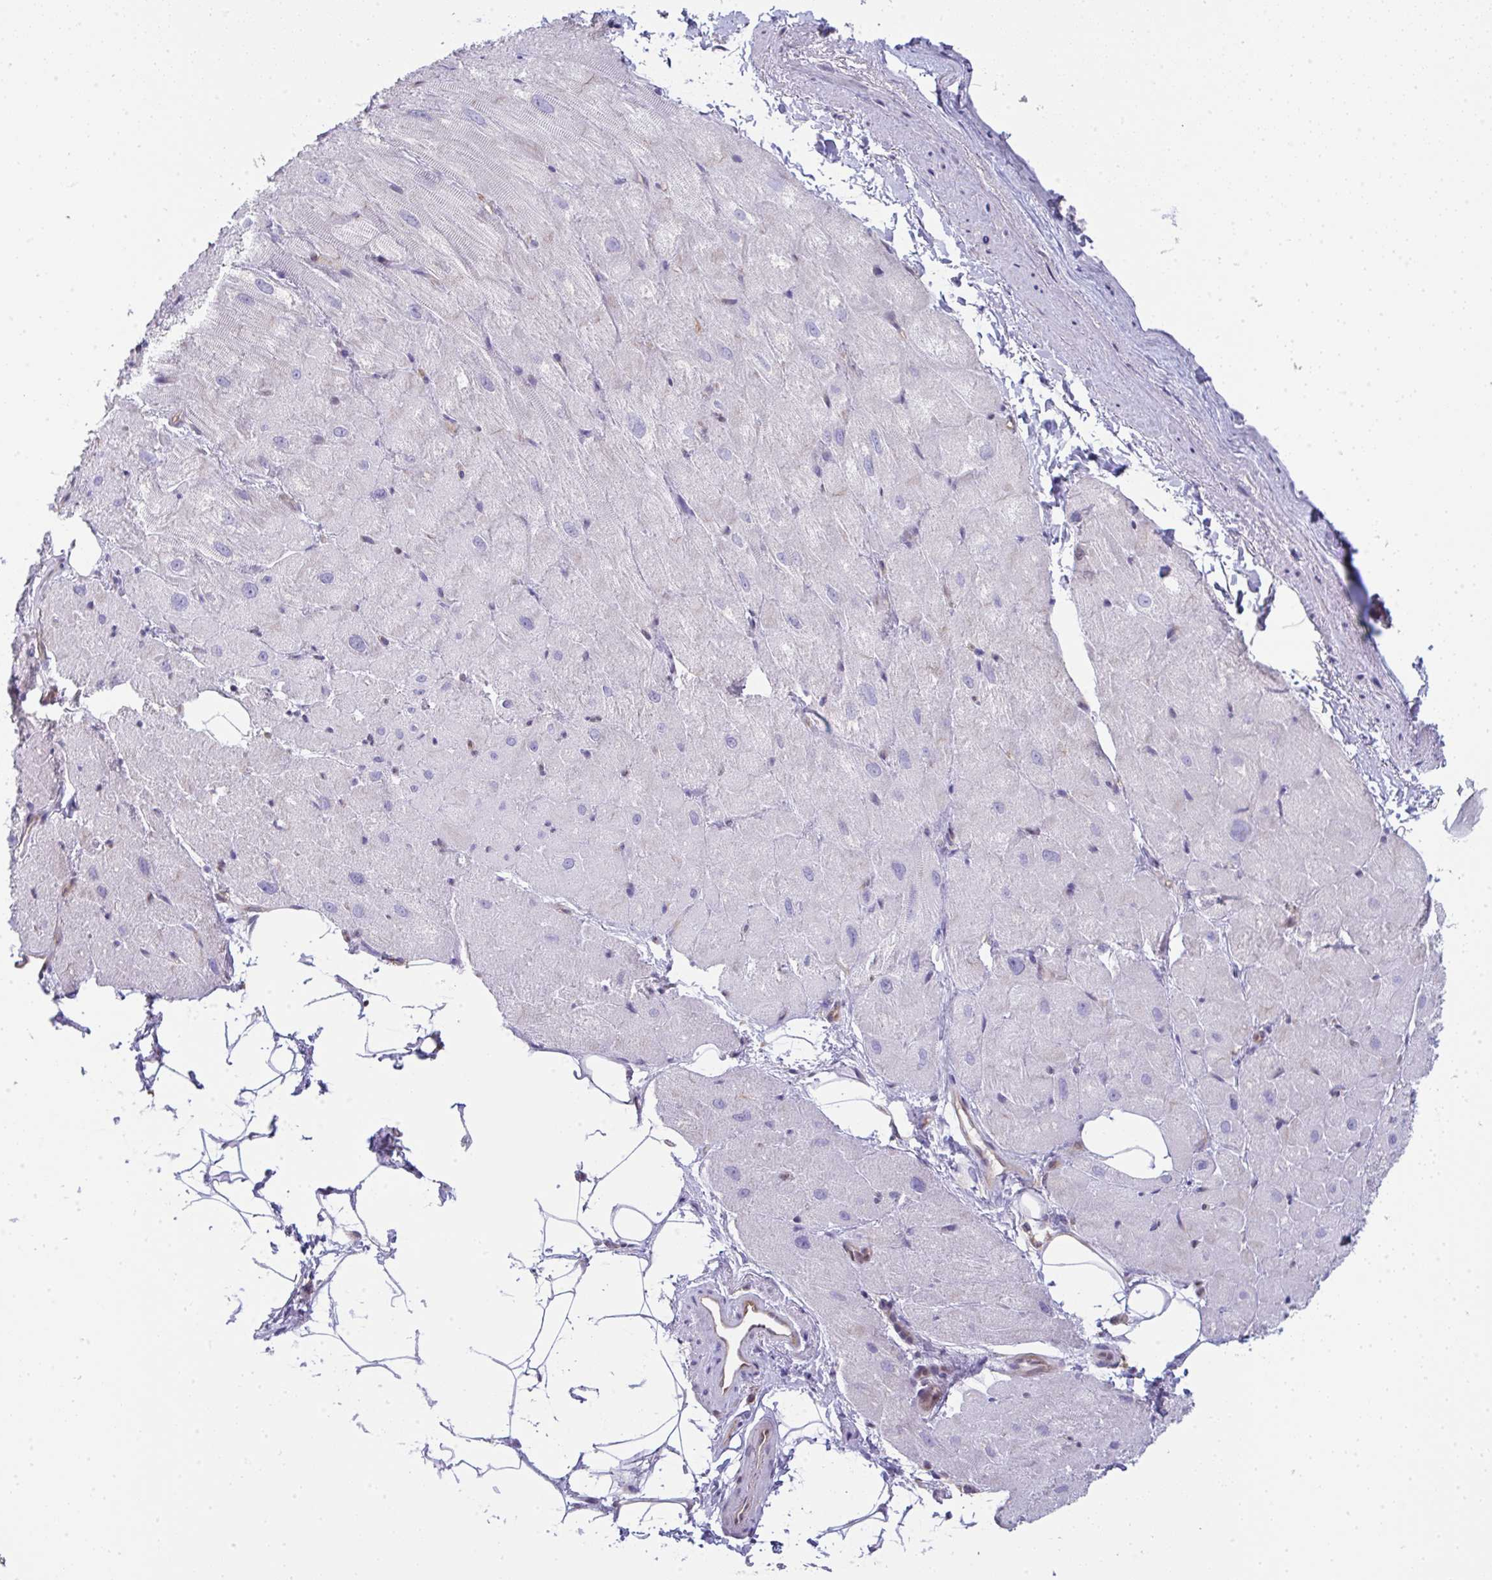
{"staining": {"intensity": "negative", "quantity": "none", "location": "none"}, "tissue": "heart muscle", "cell_type": "Cardiomyocytes", "image_type": "normal", "snomed": [{"axis": "morphology", "description": "Normal tissue, NOS"}, {"axis": "topography", "description": "Heart"}], "caption": "Immunohistochemistry (IHC) photomicrograph of normal heart muscle: heart muscle stained with DAB (3,3'-diaminobenzidine) exhibits no significant protein staining in cardiomyocytes.", "gene": "ALDH16A1", "patient": {"sex": "male", "age": 62}}